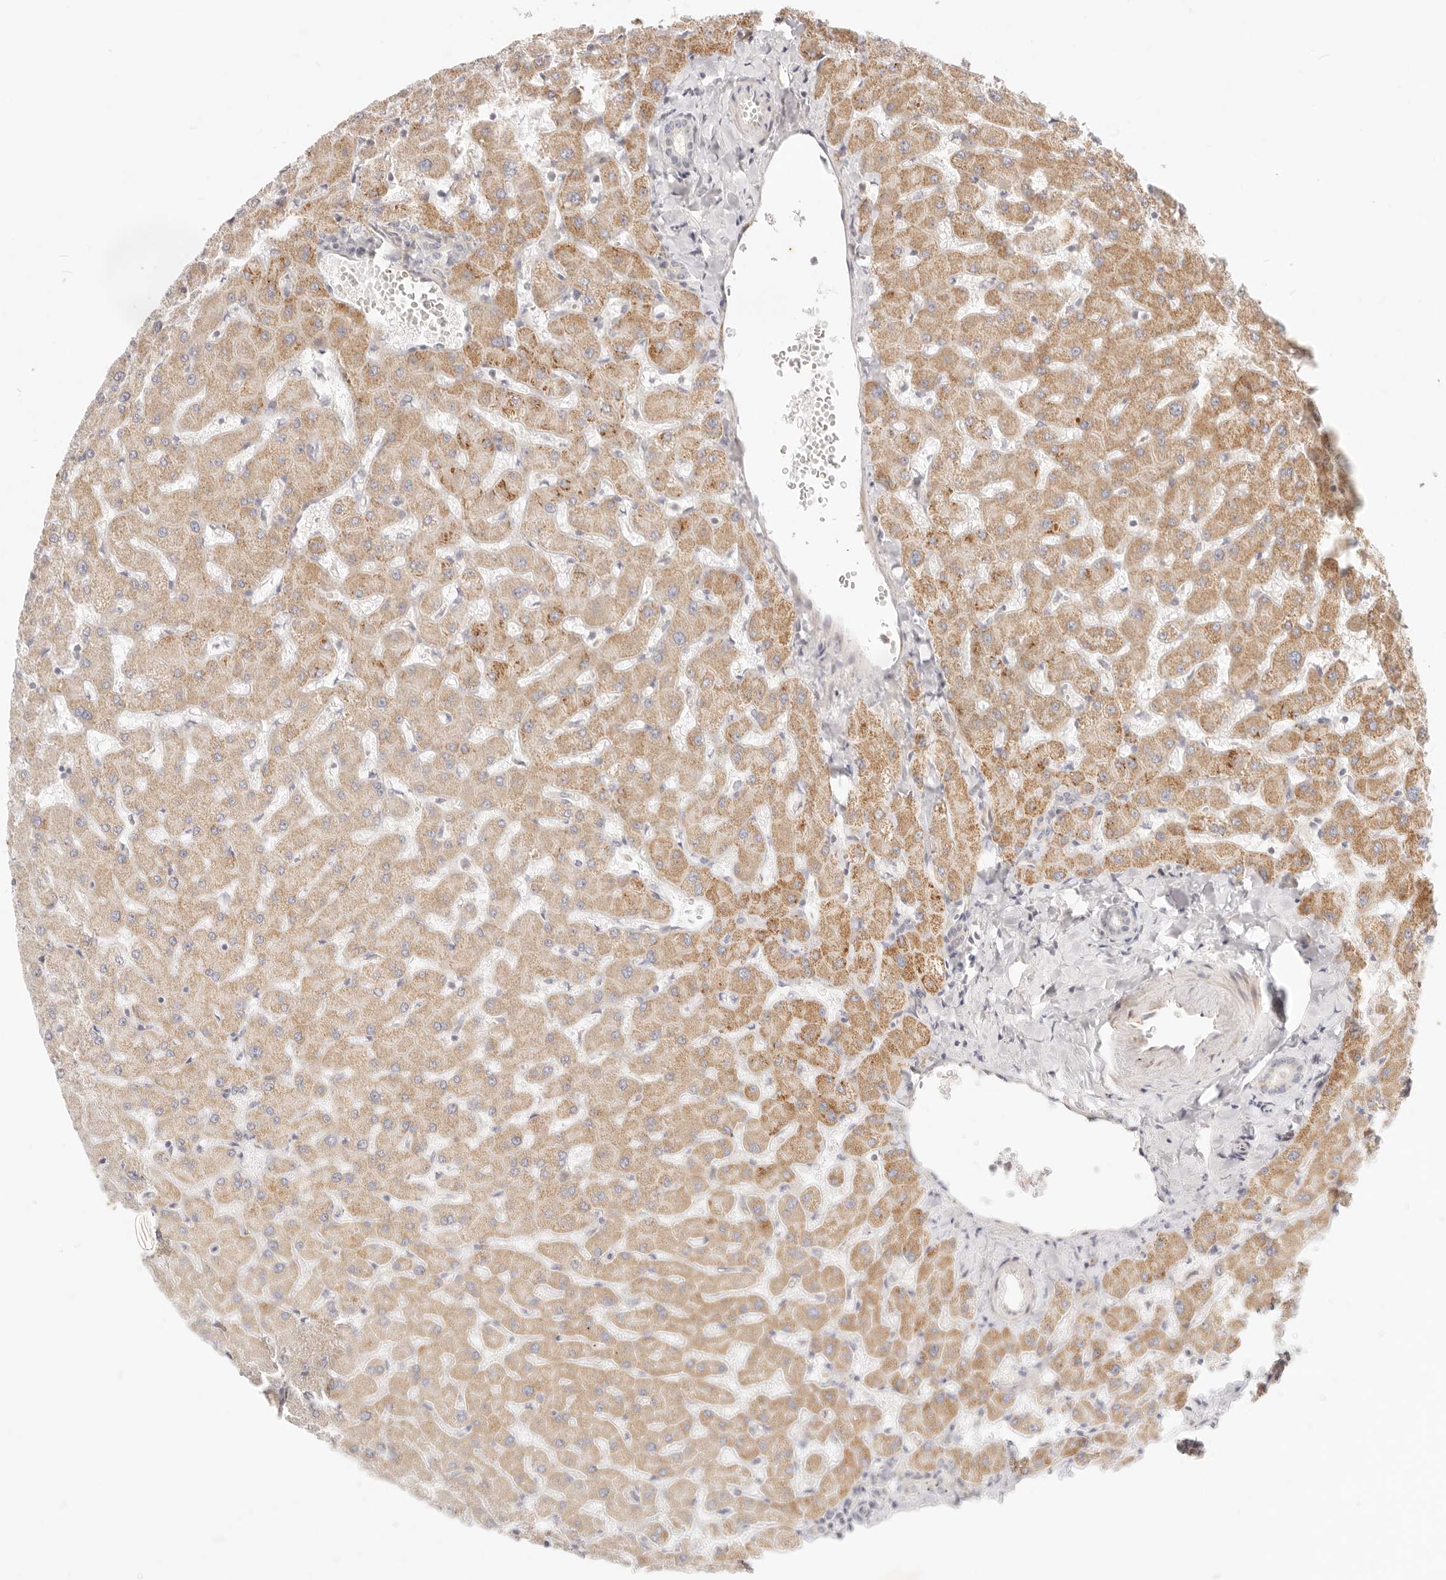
{"staining": {"intensity": "negative", "quantity": "none", "location": "none"}, "tissue": "liver", "cell_type": "Cholangiocytes", "image_type": "normal", "snomed": [{"axis": "morphology", "description": "Normal tissue, NOS"}, {"axis": "topography", "description": "Liver"}], "caption": "The micrograph reveals no staining of cholangiocytes in normal liver. (DAB (3,3'-diaminobenzidine) IHC, high magnification).", "gene": "RUBCNL", "patient": {"sex": "female", "age": 63}}